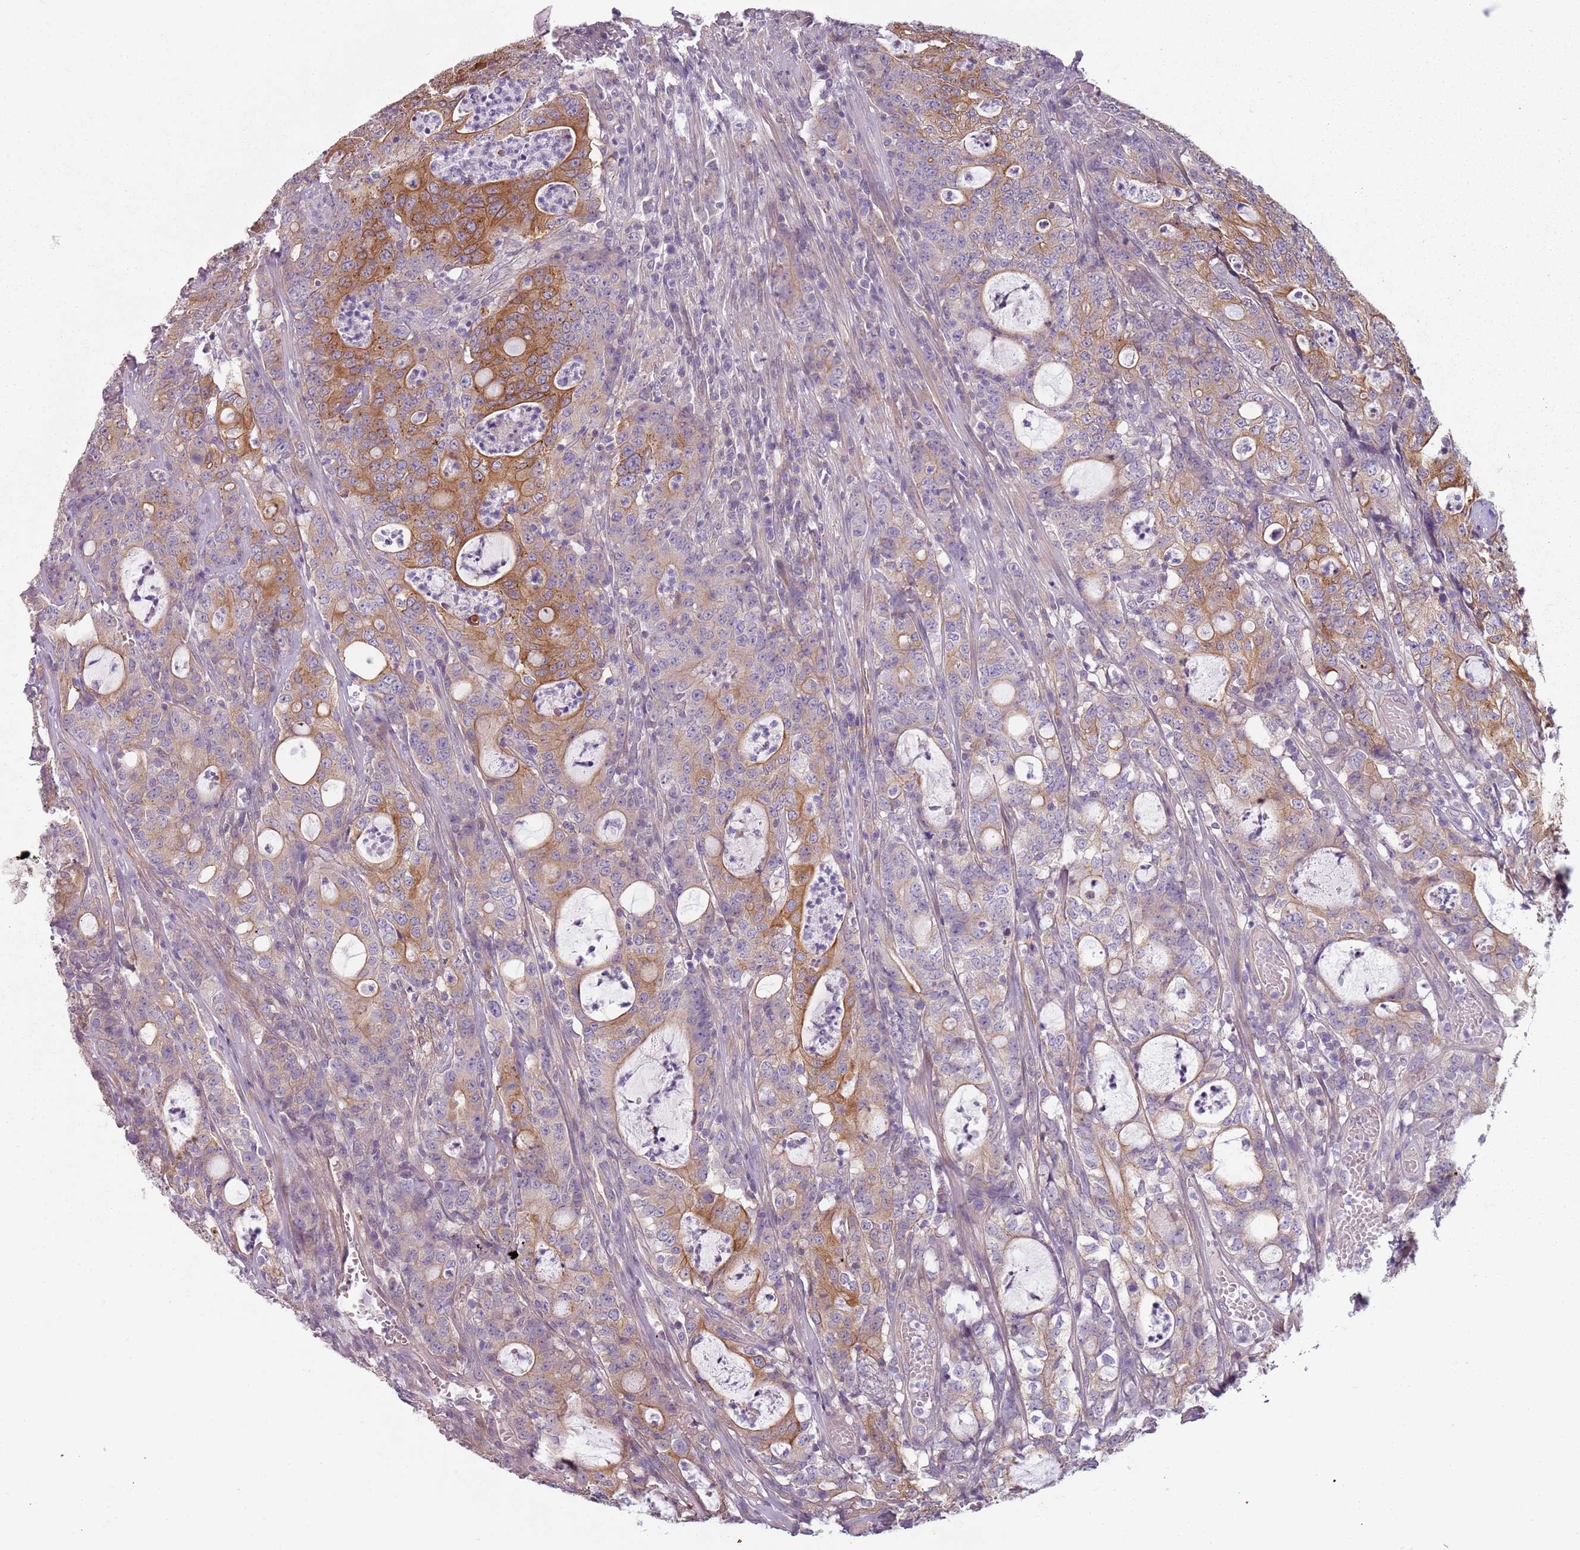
{"staining": {"intensity": "moderate", "quantity": "25%-75%", "location": "cytoplasmic/membranous"}, "tissue": "colorectal cancer", "cell_type": "Tumor cells", "image_type": "cancer", "snomed": [{"axis": "morphology", "description": "Adenocarcinoma, NOS"}, {"axis": "topography", "description": "Colon"}], "caption": "Immunohistochemistry staining of colorectal cancer, which exhibits medium levels of moderate cytoplasmic/membranous expression in approximately 25%-75% of tumor cells indicating moderate cytoplasmic/membranous protein staining. The staining was performed using DAB (brown) for protein detection and nuclei were counterstained in hematoxylin (blue).", "gene": "TLCD2", "patient": {"sex": "male", "age": 83}}